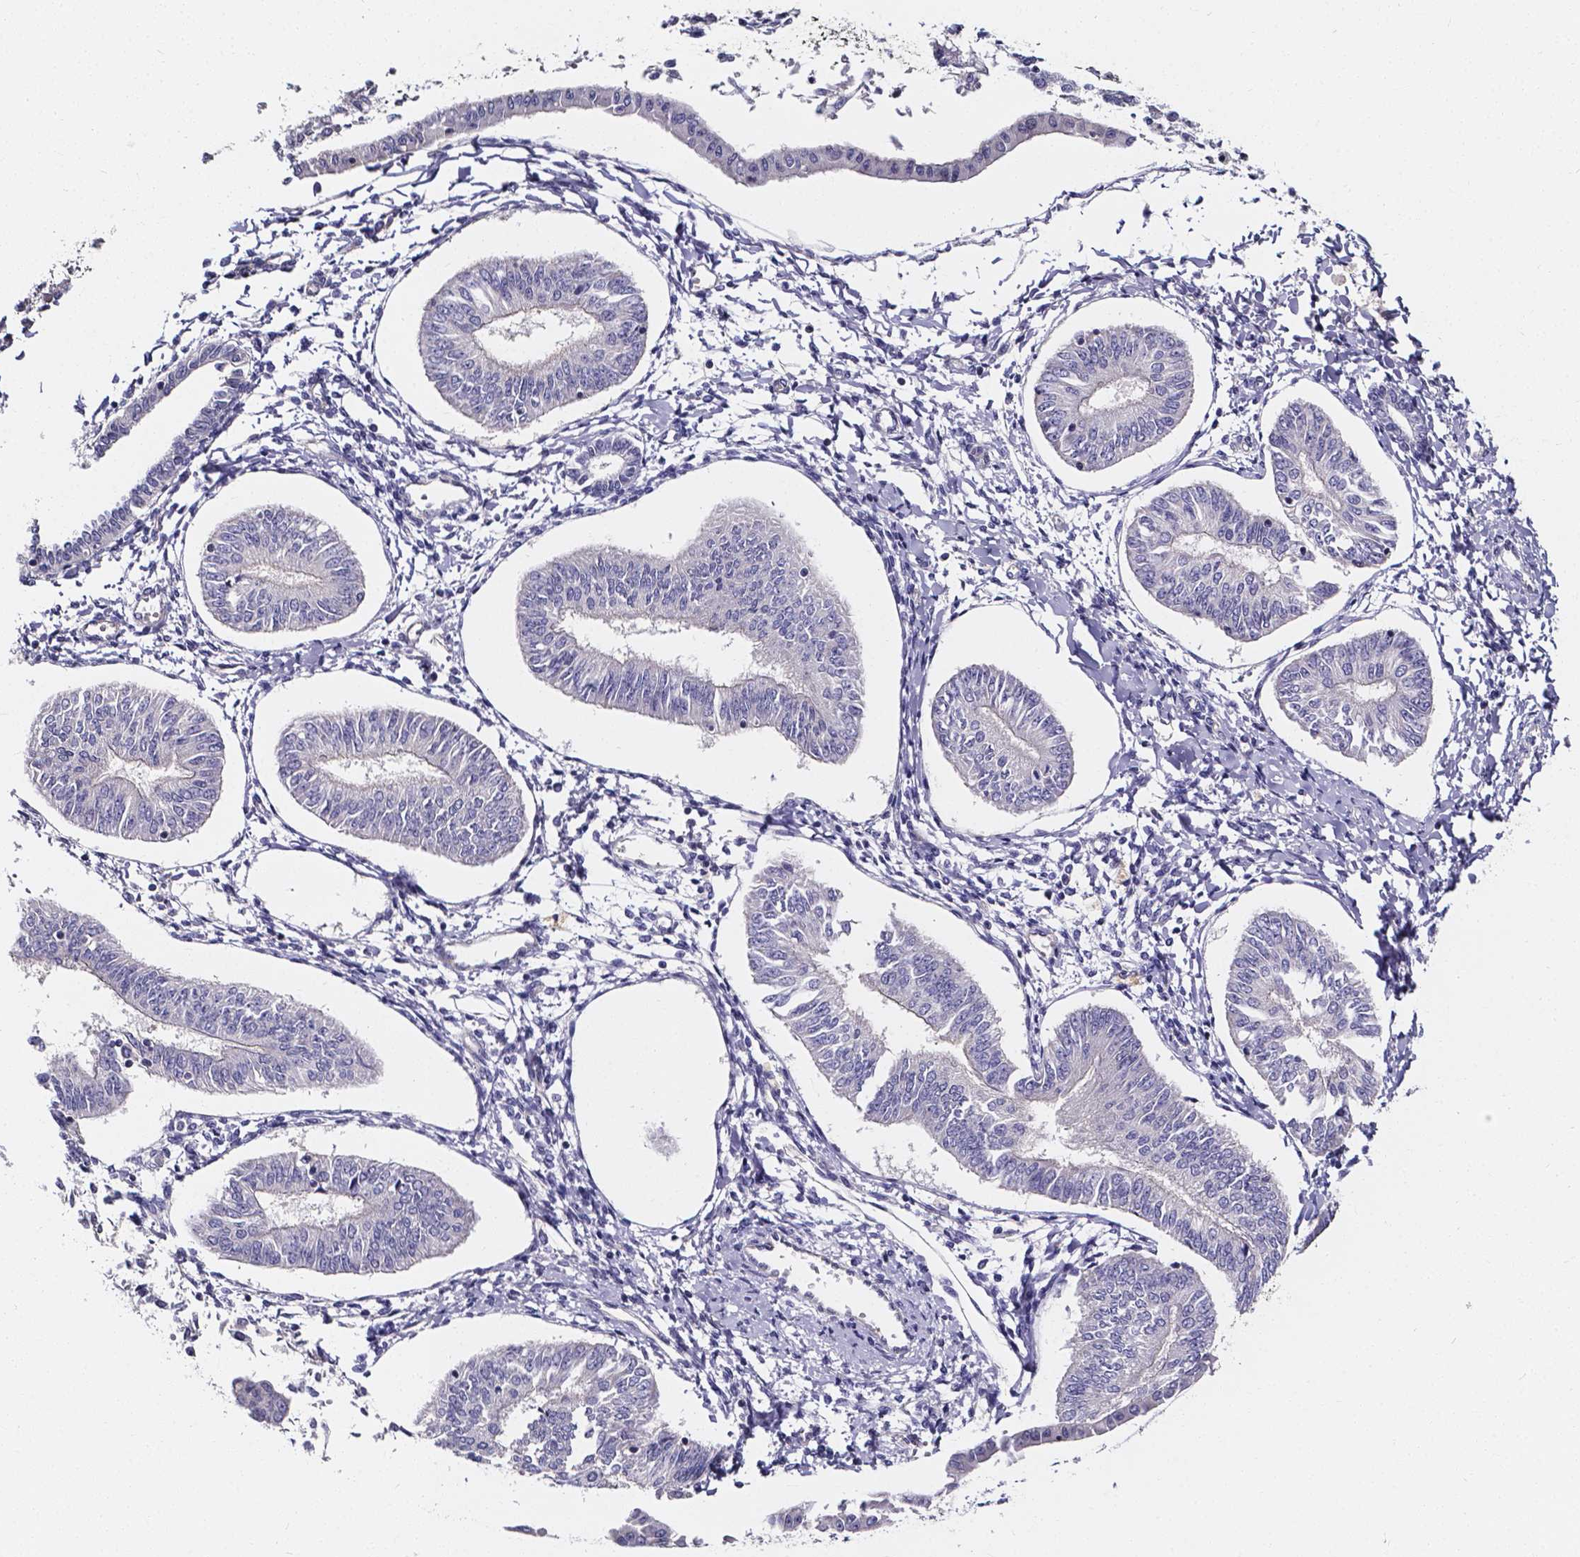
{"staining": {"intensity": "negative", "quantity": "none", "location": "none"}, "tissue": "endometrial cancer", "cell_type": "Tumor cells", "image_type": "cancer", "snomed": [{"axis": "morphology", "description": "Adenocarcinoma, NOS"}, {"axis": "topography", "description": "Endometrium"}], "caption": "Tumor cells are negative for protein expression in human endometrial cancer.", "gene": "CACNG8", "patient": {"sex": "female", "age": 58}}